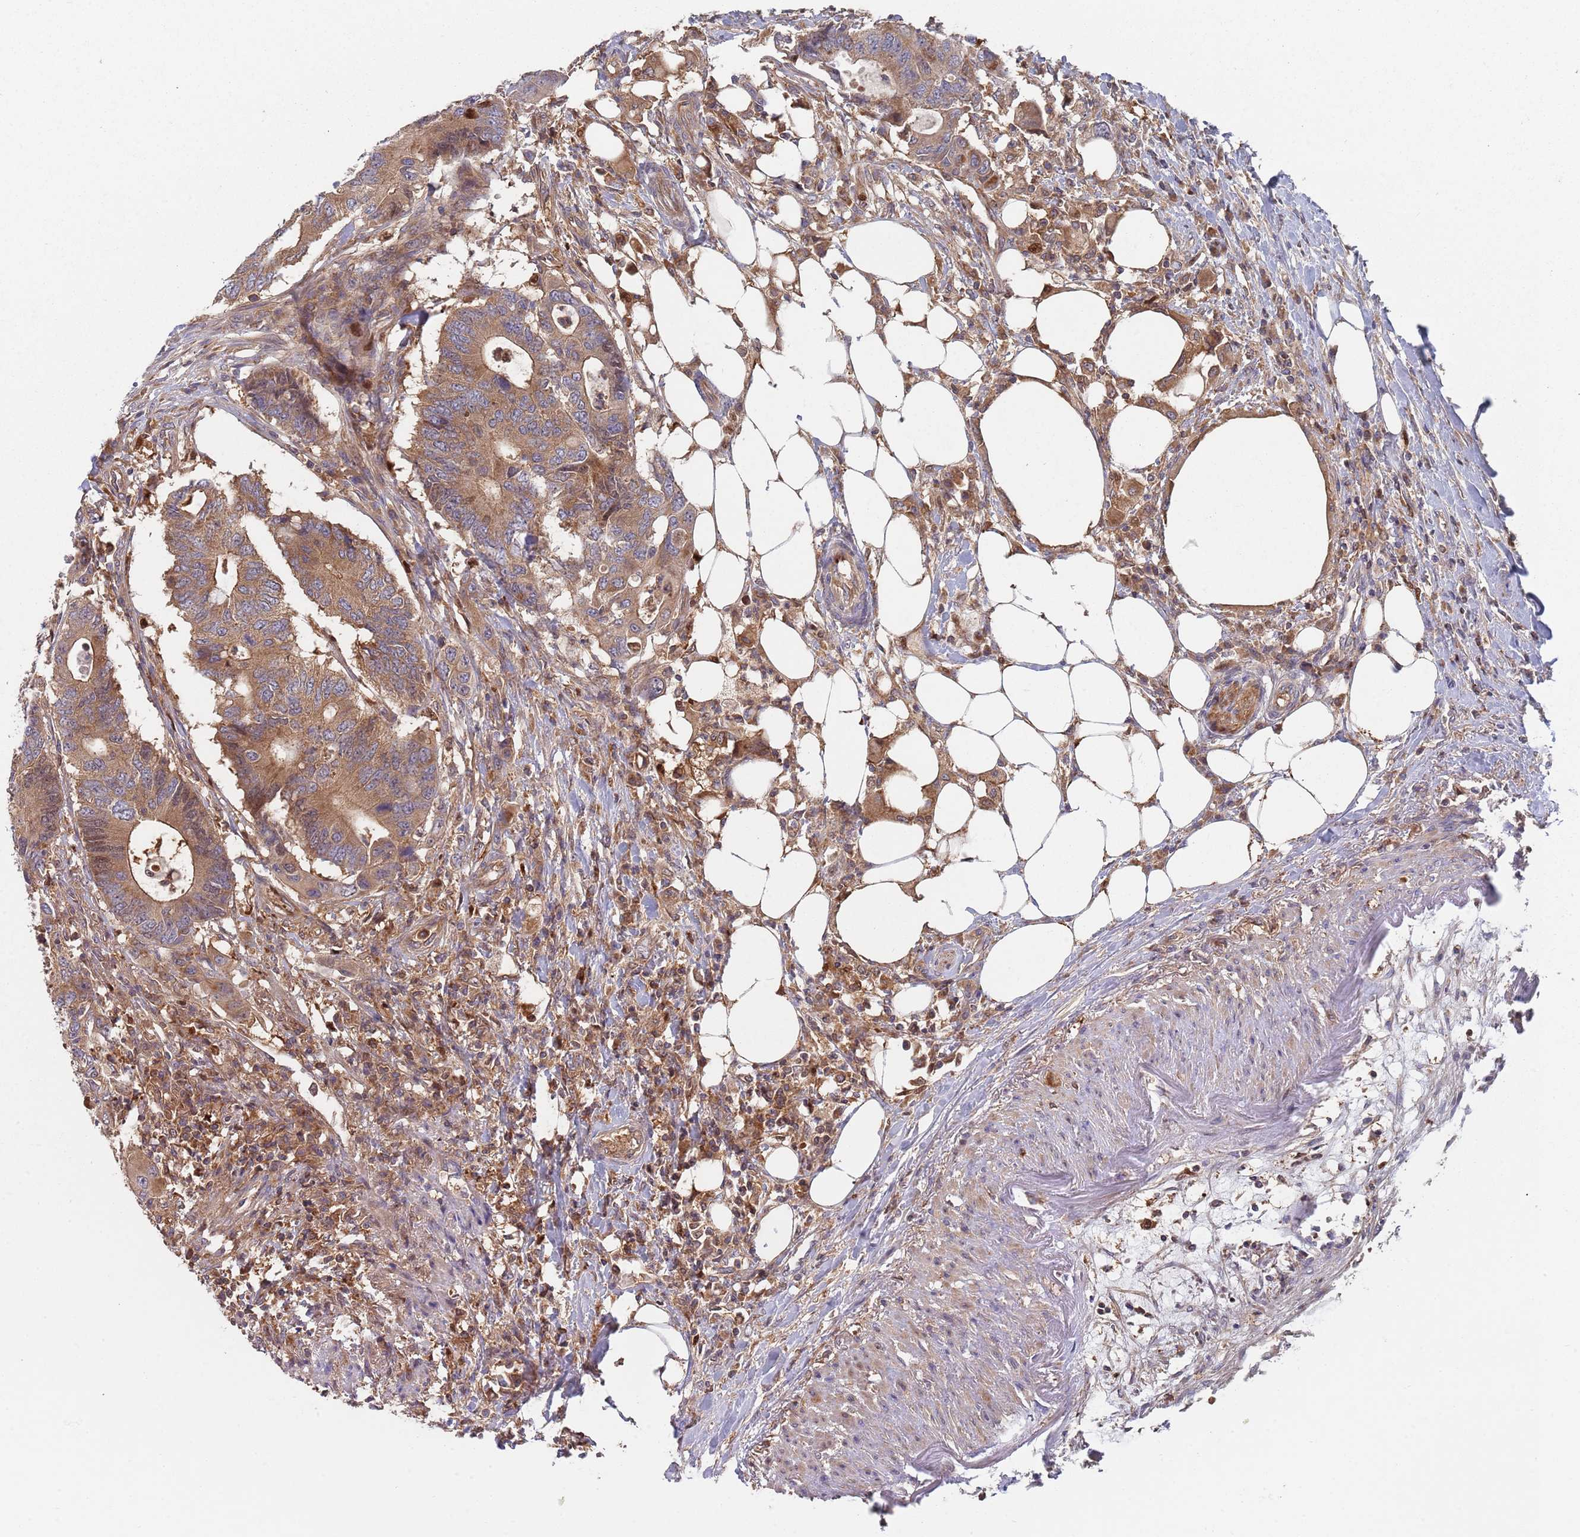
{"staining": {"intensity": "moderate", "quantity": ">75%", "location": "cytoplasmic/membranous"}, "tissue": "colorectal cancer", "cell_type": "Tumor cells", "image_type": "cancer", "snomed": [{"axis": "morphology", "description": "Adenocarcinoma, NOS"}, {"axis": "topography", "description": "Colon"}], "caption": "Protein expression by immunohistochemistry (IHC) displays moderate cytoplasmic/membranous positivity in about >75% of tumor cells in colorectal adenocarcinoma. Nuclei are stained in blue.", "gene": "GDI2", "patient": {"sex": "male", "age": 71}}